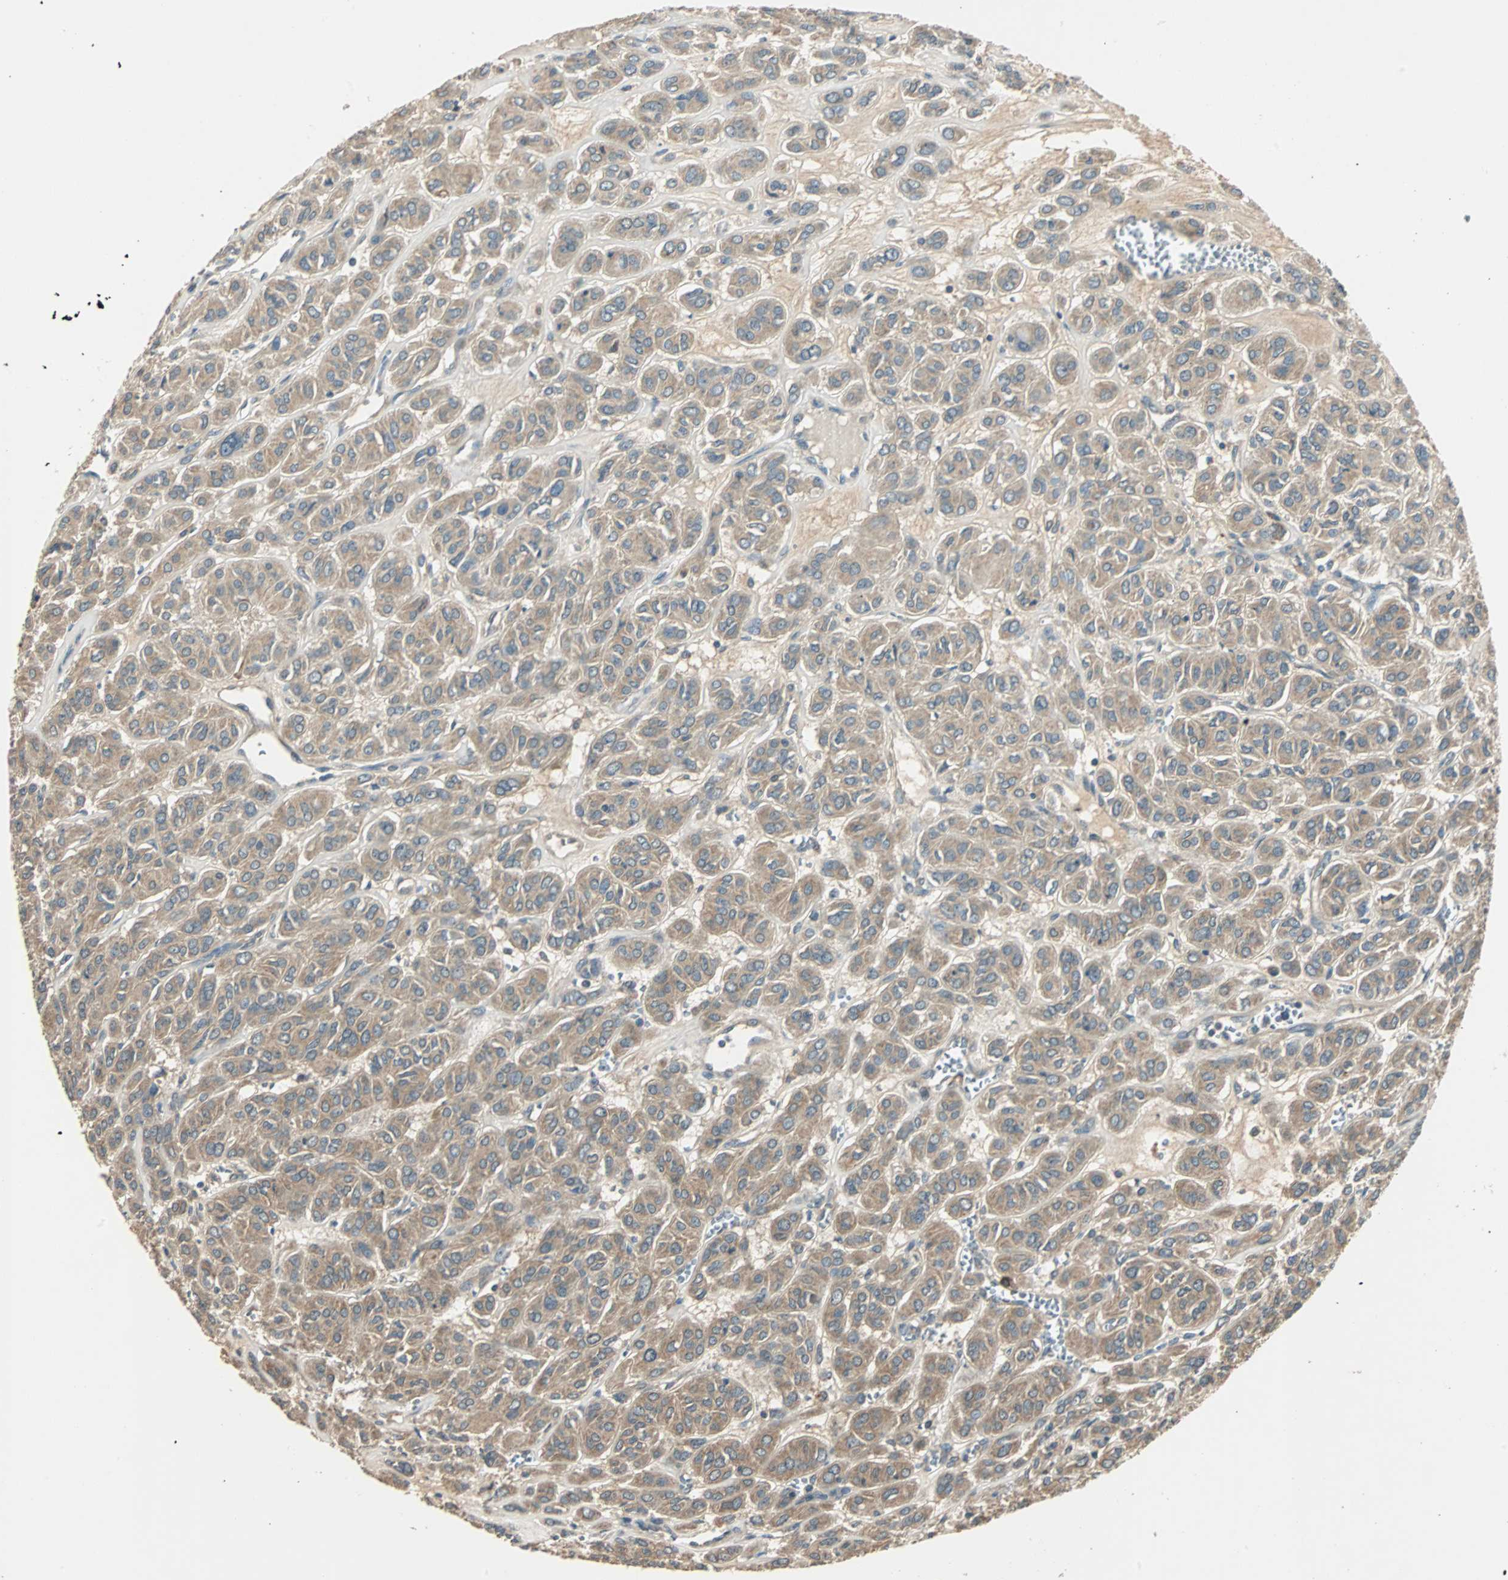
{"staining": {"intensity": "moderate", "quantity": ">75%", "location": "cytoplasmic/membranous"}, "tissue": "thyroid cancer", "cell_type": "Tumor cells", "image_type": "cancer", "snomed": [{"axis": "morphology", "description": "Follicular adenoma carcinoma, NOS"}, {"axis": "topography", "description": "Thyroid gland"}], "caption": "About >75% of tumor cells in human thyroid follicular adenoma carcinoma reveal moderate cytoplasmic/membranous protein staining as visualized by brown immunohistochemical staining.", "gene": "ABHD2", "patient": {"sex": "female", "age": 71}}